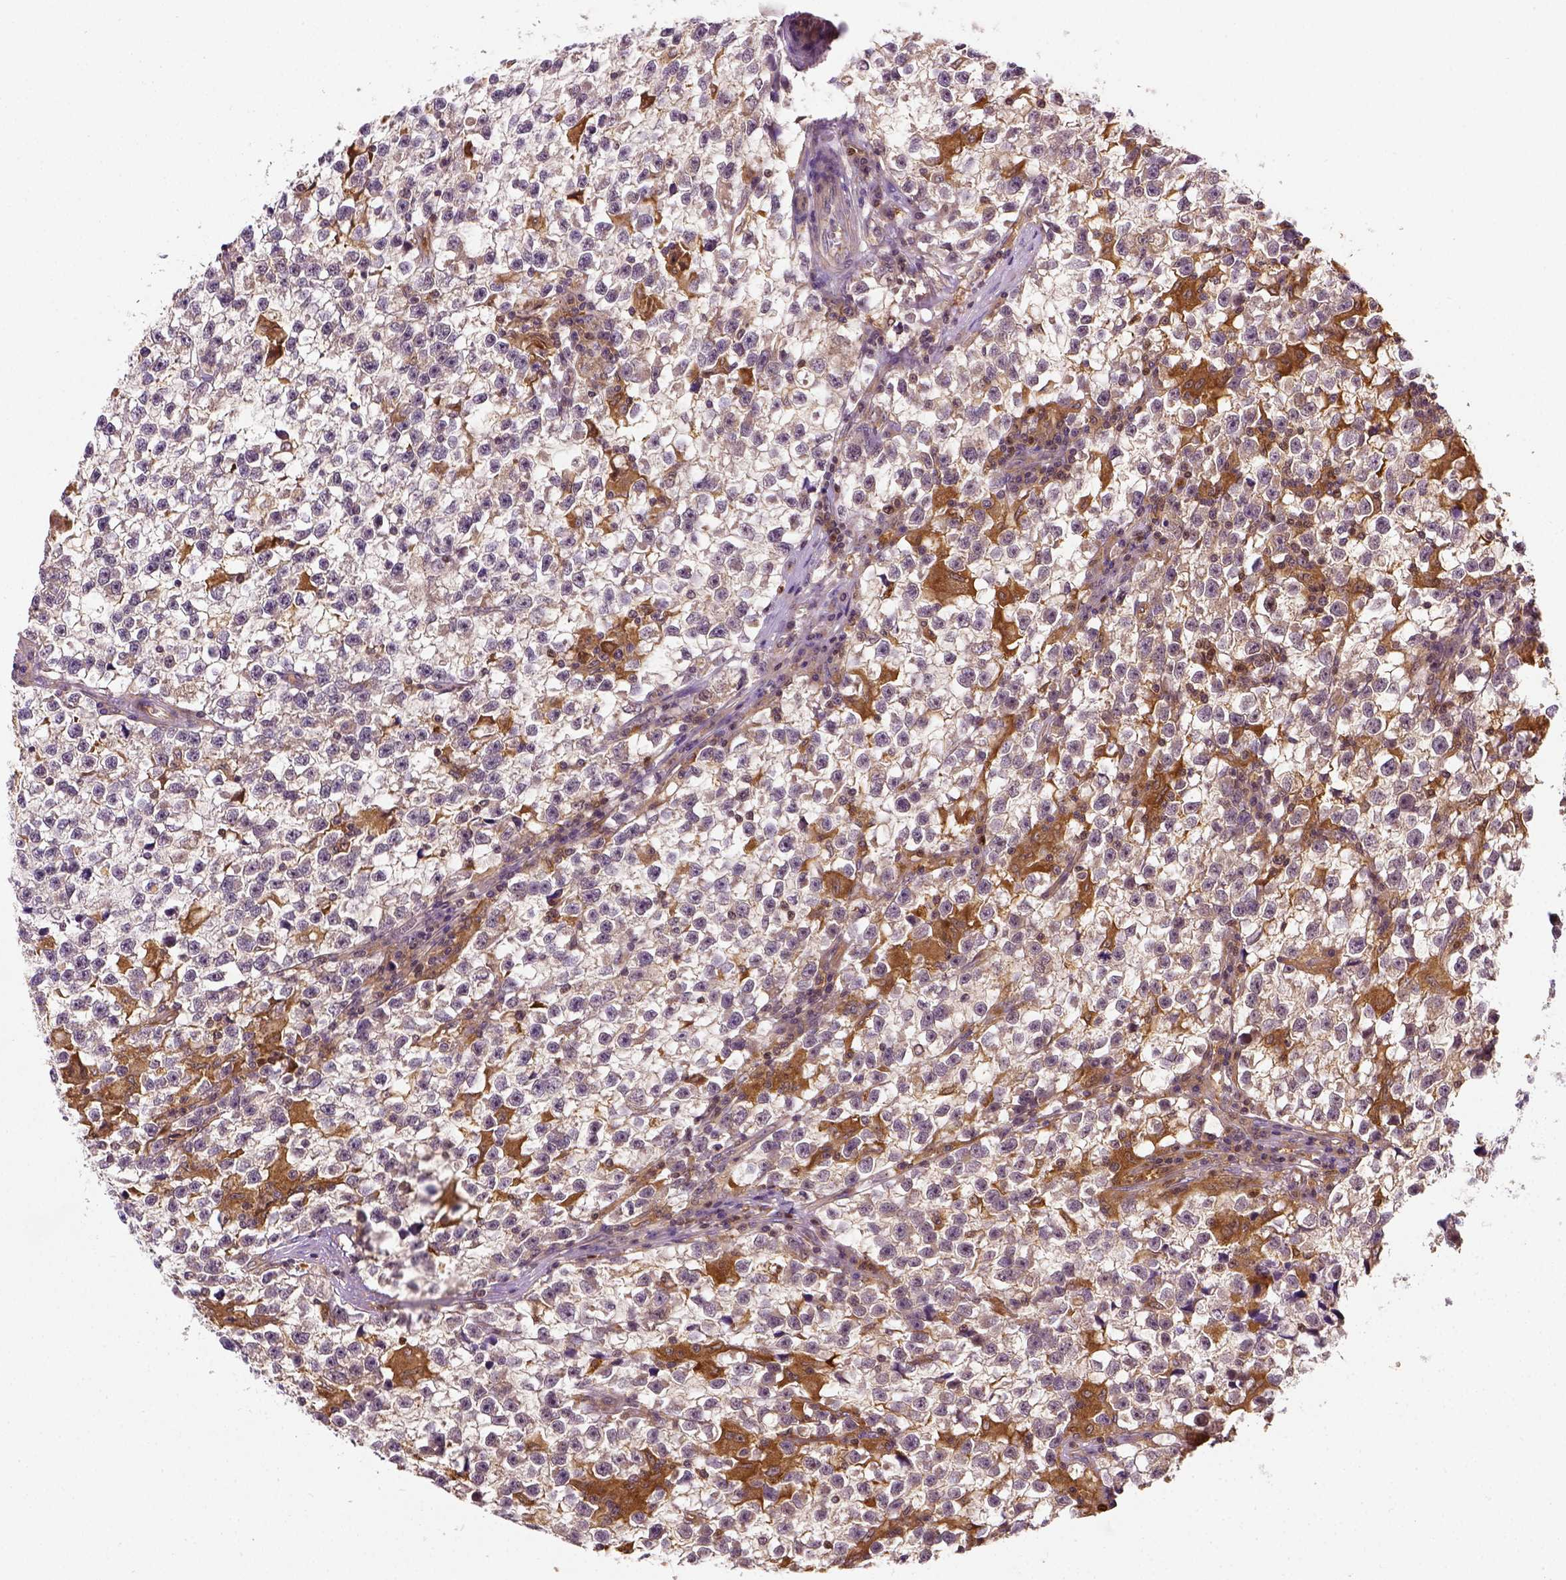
{"staining": {"intensity": "weak", "quantity": ">75%", "location": "cytoplasmic/membranous"}, "tissue": "testis cancer", "cell_type": "Tumor cells", "image_type": "cancer", "snomed": [{"axis": "morphology", "description": "Seminoma, NOS"}, {"axis": "topography", "description": "Testis"}], "caption": "Immunohistochemistry of testis cancer demonstrates low levels of weak cytoplasmic/membranous expression in about >75% of tumor cells. (DAB (3,3'-diaminobenzidine) IHC, brown staining for protein, blue staining for nuclei).", "gene": "MATK", "patient": {"sex": "male", "age": 31}}